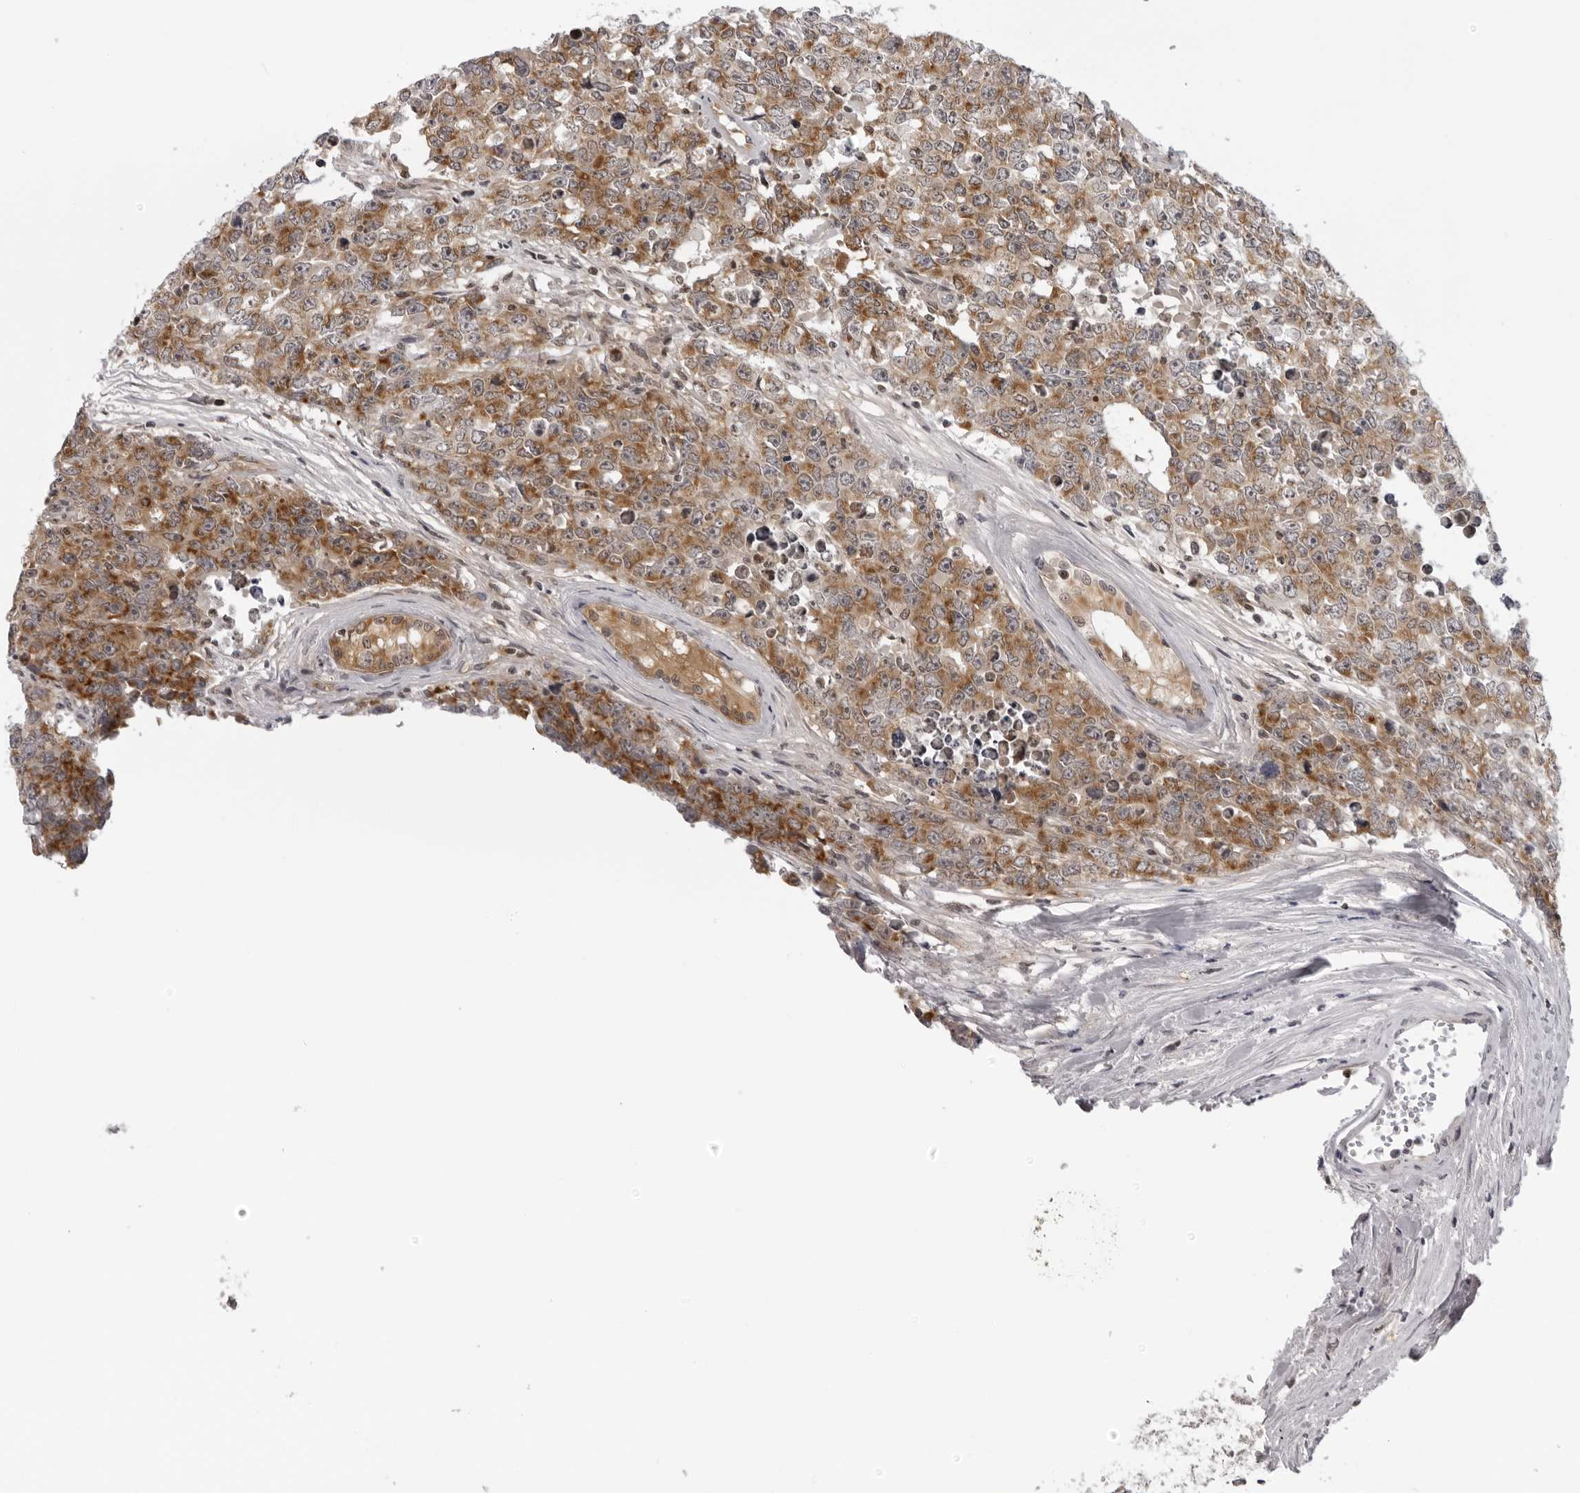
{"staining": {"intensity": "moderate", "quantity": ">75%", "location": "cytoplasmic/membranous"}, "tissue": "testis cancer", "cell_type": "Tumor cells", "image_type": "cancer", "snomed": [{"axis": "morphology", "description": "Carcinoma, Embryonal, NOS"}, {"axis": "topography", "description": "Testis"}], "caption": "Tumor cells demonstrate medium levels of moderate cytoplasmic/membranous positivity in approximately >75% of cells in human testis cancer (embryonal carcinoma). (brown staining indicates protein expression, while blue staining denotes nuclei).", "gene": "MRPS15", "patient": {"sex": "male", "age": 28}}